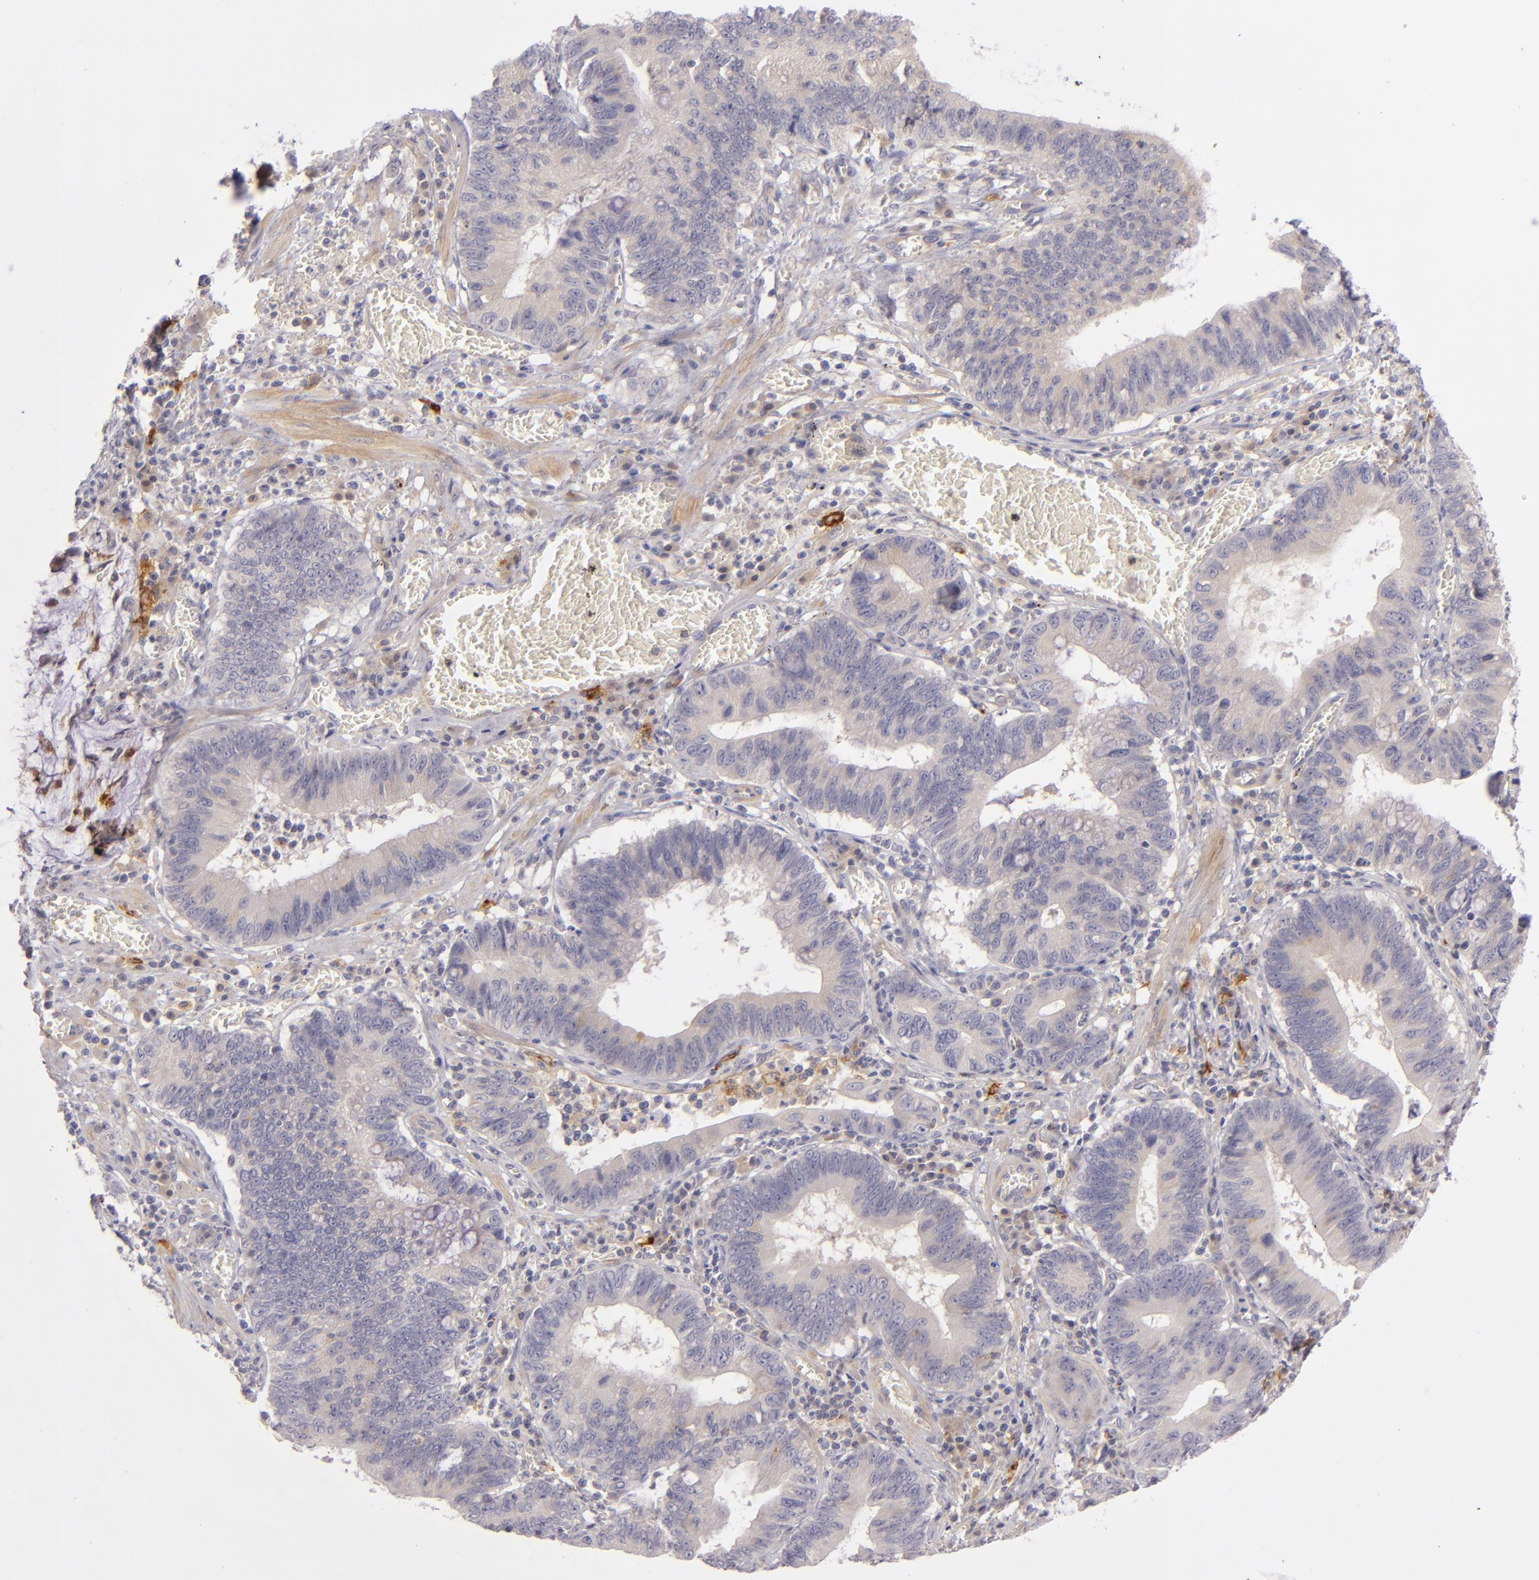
{"staining": {"intensity": "weak", "quantity": ">75%", "location": "cytoplasmic/membranous"}, "tissue": "stomach cancer", "cell_type": "Tumor cells", "image_type": "cancer", "snomed": [{"axis": "morphology", "description": "Adenocarcinoma, NOS"}, {"axis": "topography", "description": "Stomach"}, {"axis": "topography", "description": "Gastric cardia"}], "caption": "Adenocarcinoma (stomach) tissue displays weak cytoplasmic/membranous positivity in about >75% of tumor cells, visualized by immunohistochemistry. (Stains: DAB in brown, nuclei in blue, Microscopy: brightfield microscopy at high magnification).", "gene": "CD83", "patient": {"sex": "male", "age": 59}}